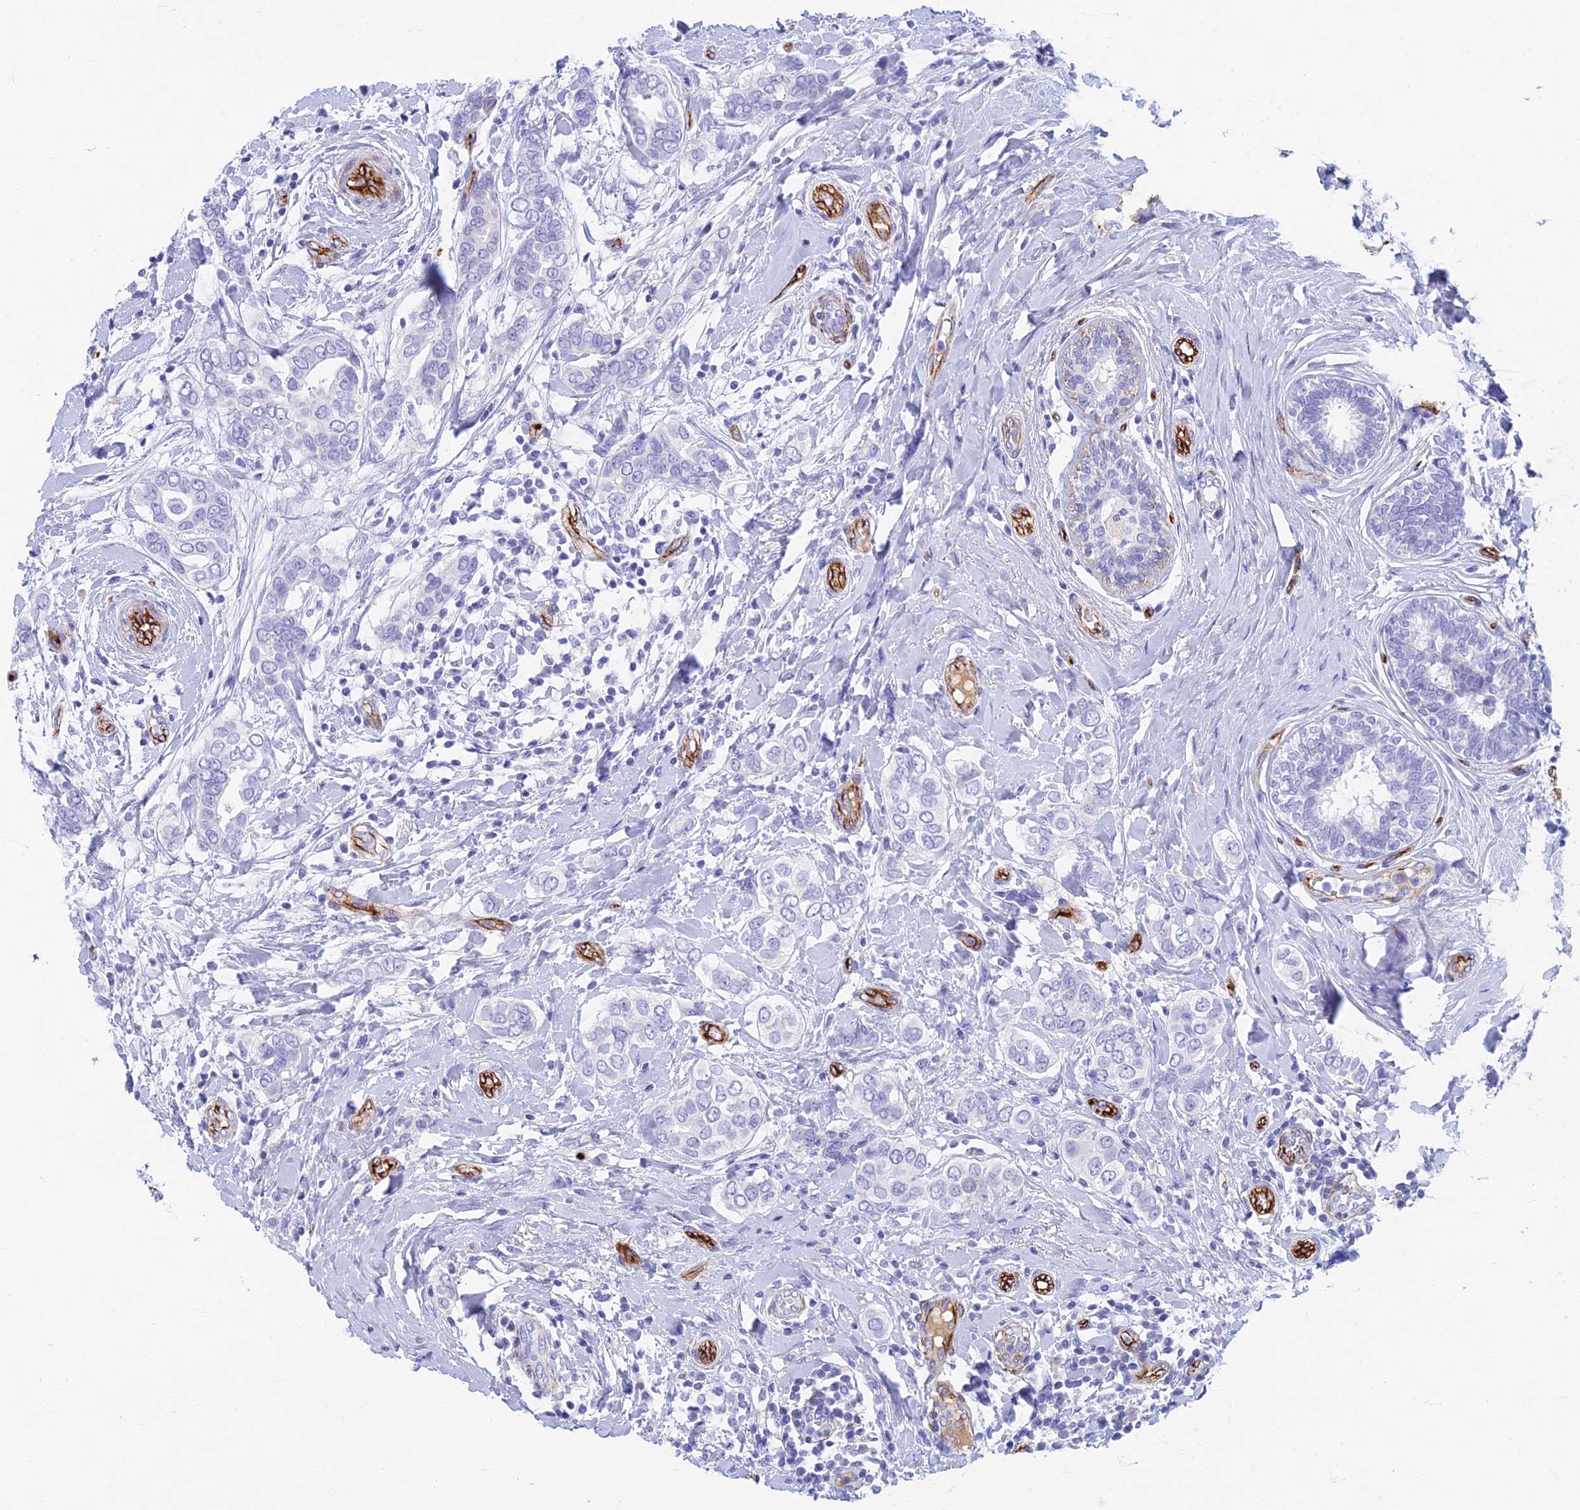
{"staining": {"intensity": "negative", "quantity": "none", "location": "none"}, "tissue": "breast cancer", "cell_type": "Tumor cells", "image_type": "cancer", "snomed": [{"axis": "morphology", "description": "Lobular carcinoma"}, {"axis": "topography", "description": "Breast"}], "caption": "Protein analysis of breast cancer demonstrates no significant staining in tumor cells.", "gene": "ETFRF1", "patient": {"sex": "female", "age": 51}}